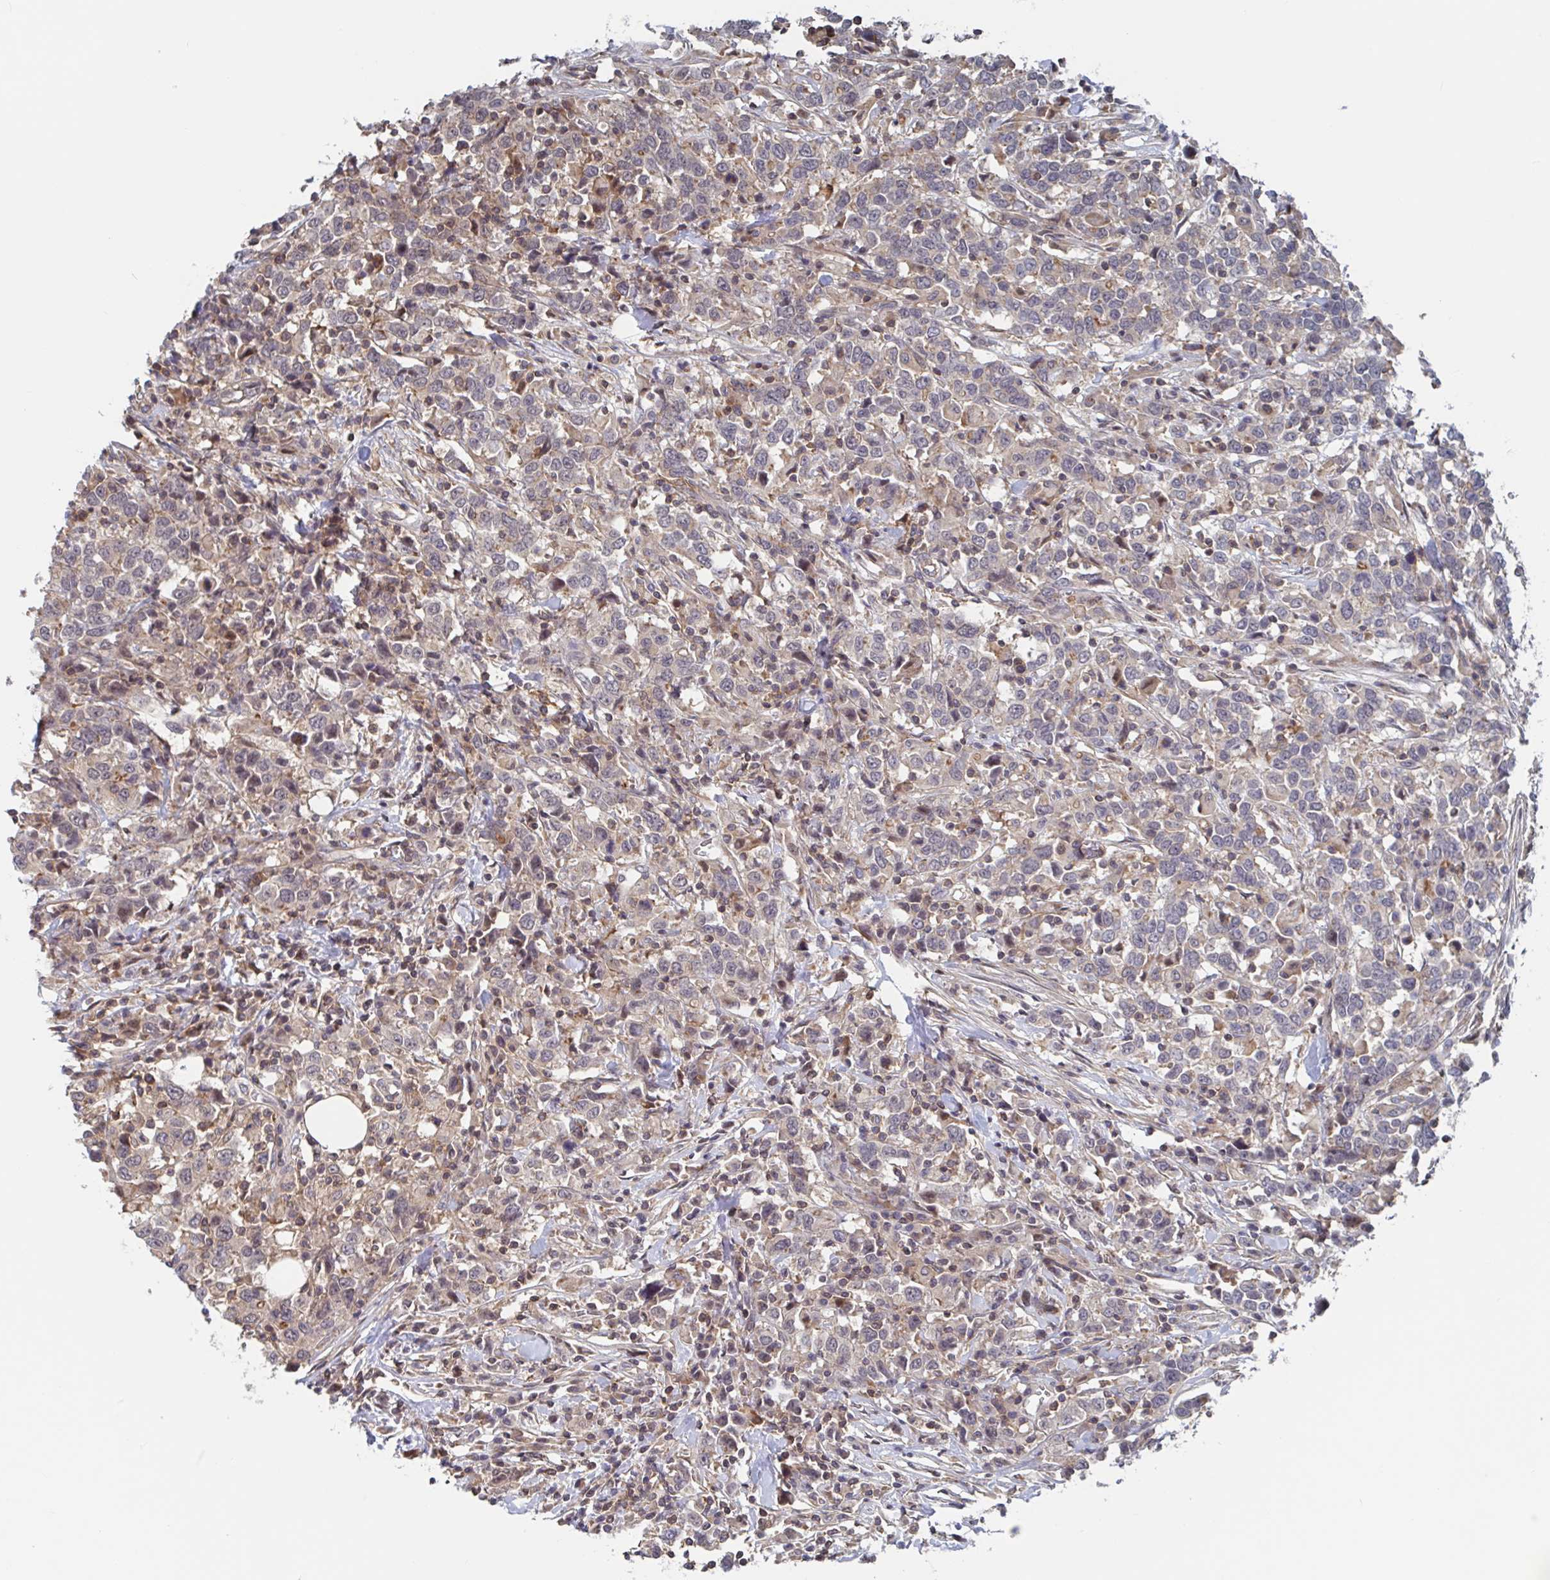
{"staining": {"intensity": "negative", "quantity": "none", "location": "none"}, "tissue": "urothelial cancer", "cell_type": "Tumor cells", "image_type": "cancer", "snomed": [{"axis": "morphology", "description": "Urothelial carcinoma, High grade"}, {"axis": "topography", "description": "Urinary bladder"}], "caption": "IHC of human urothelial cancer exhibits no staining in tumor cells.", "gene": "DHRS12", "patient": {"sex": "male", "age": 61}}